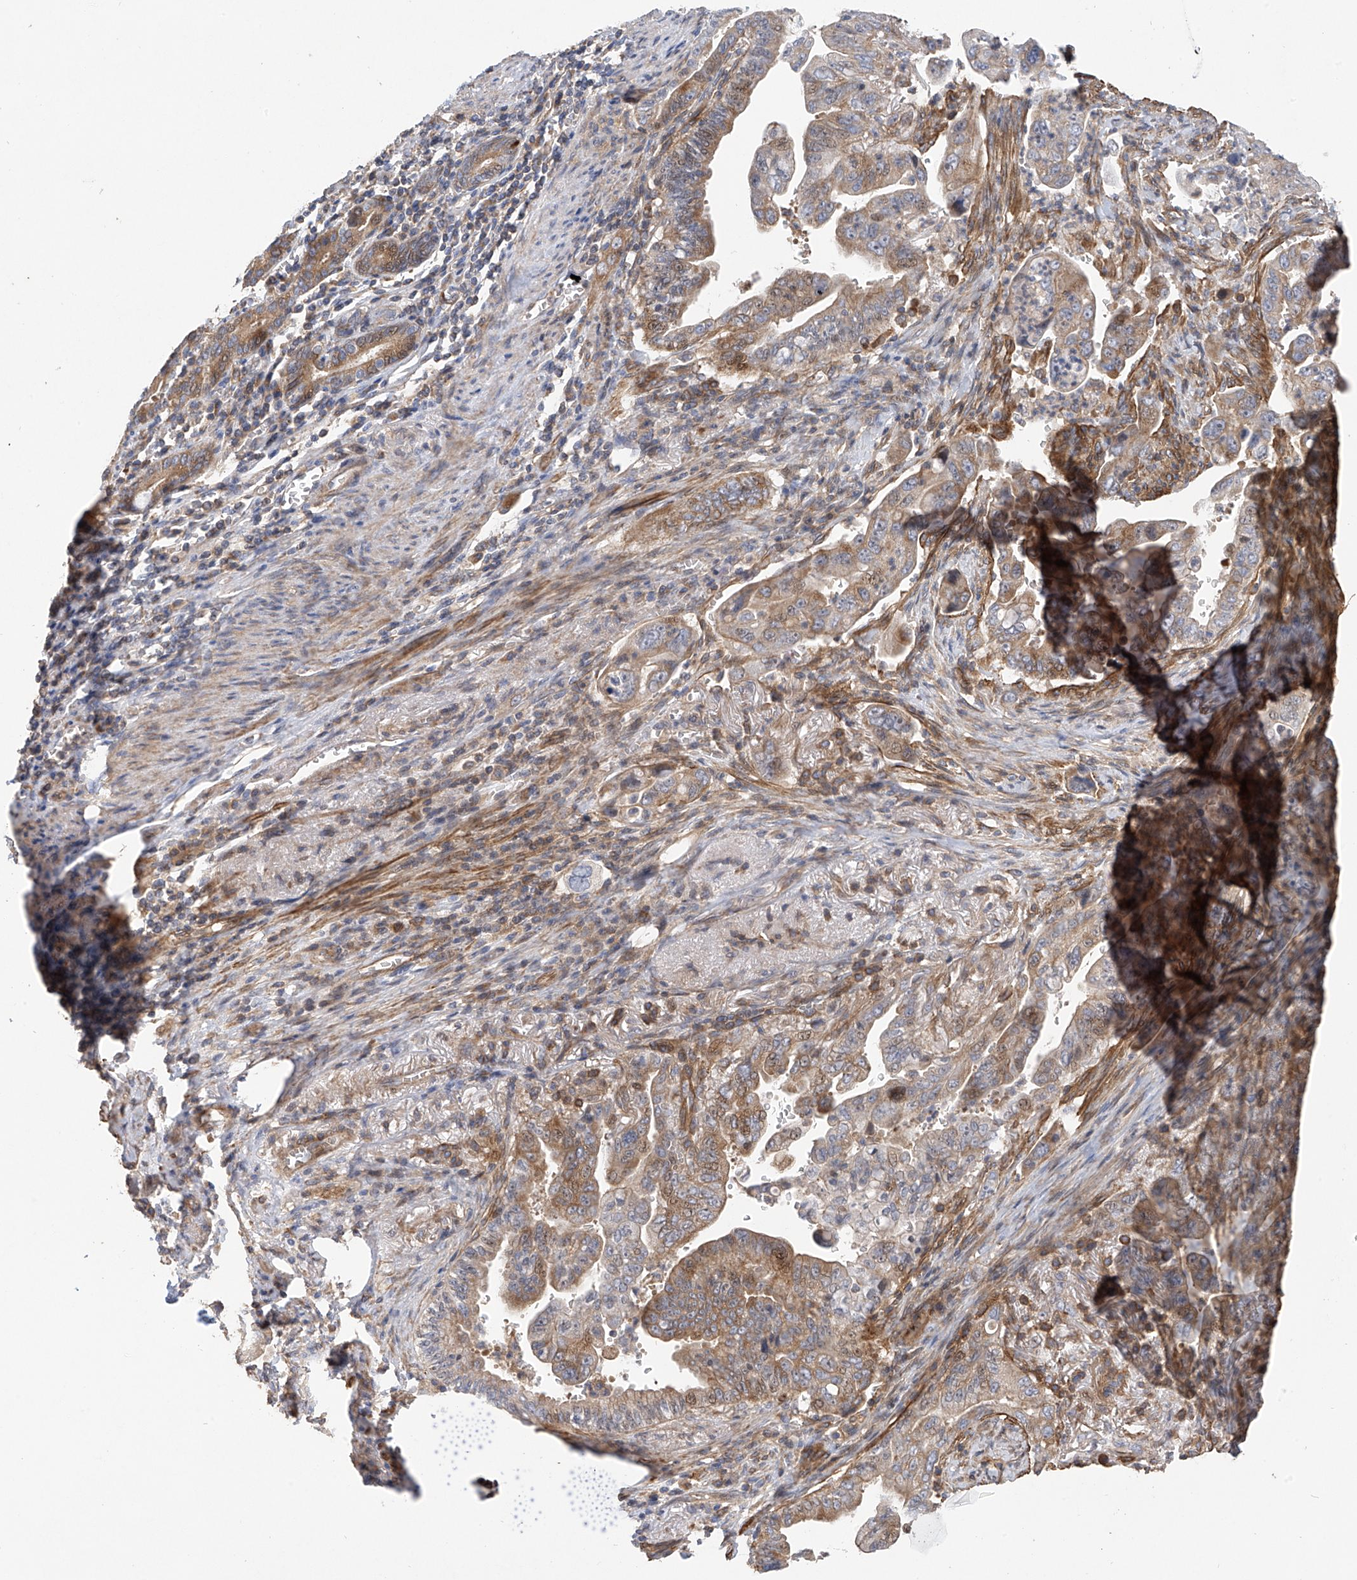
{"staining": {"intensity": "moderate", "quantity": "25%-75%", "location": "cytoplasmic/membranous"}, "tissue": "pancreatic cancer", "cell_type": "Tumor cells", "image_type": "cancer", "snomed": [{"axis": "morphology", "description": "Adenocarcinoma, NOS"}, {"axis": "topography", "description": "Pancreas"}], "caption": "Approximately 25%-75% of tumor cells in pancreatic cancer (adenocarcinoma) reveal moderate cytoplasmic/membranous protein positivity as visualized by brown immunohistochemical staining.", "gene": "SLC43A3", "patient": {"sex": "male", "age": 70}}